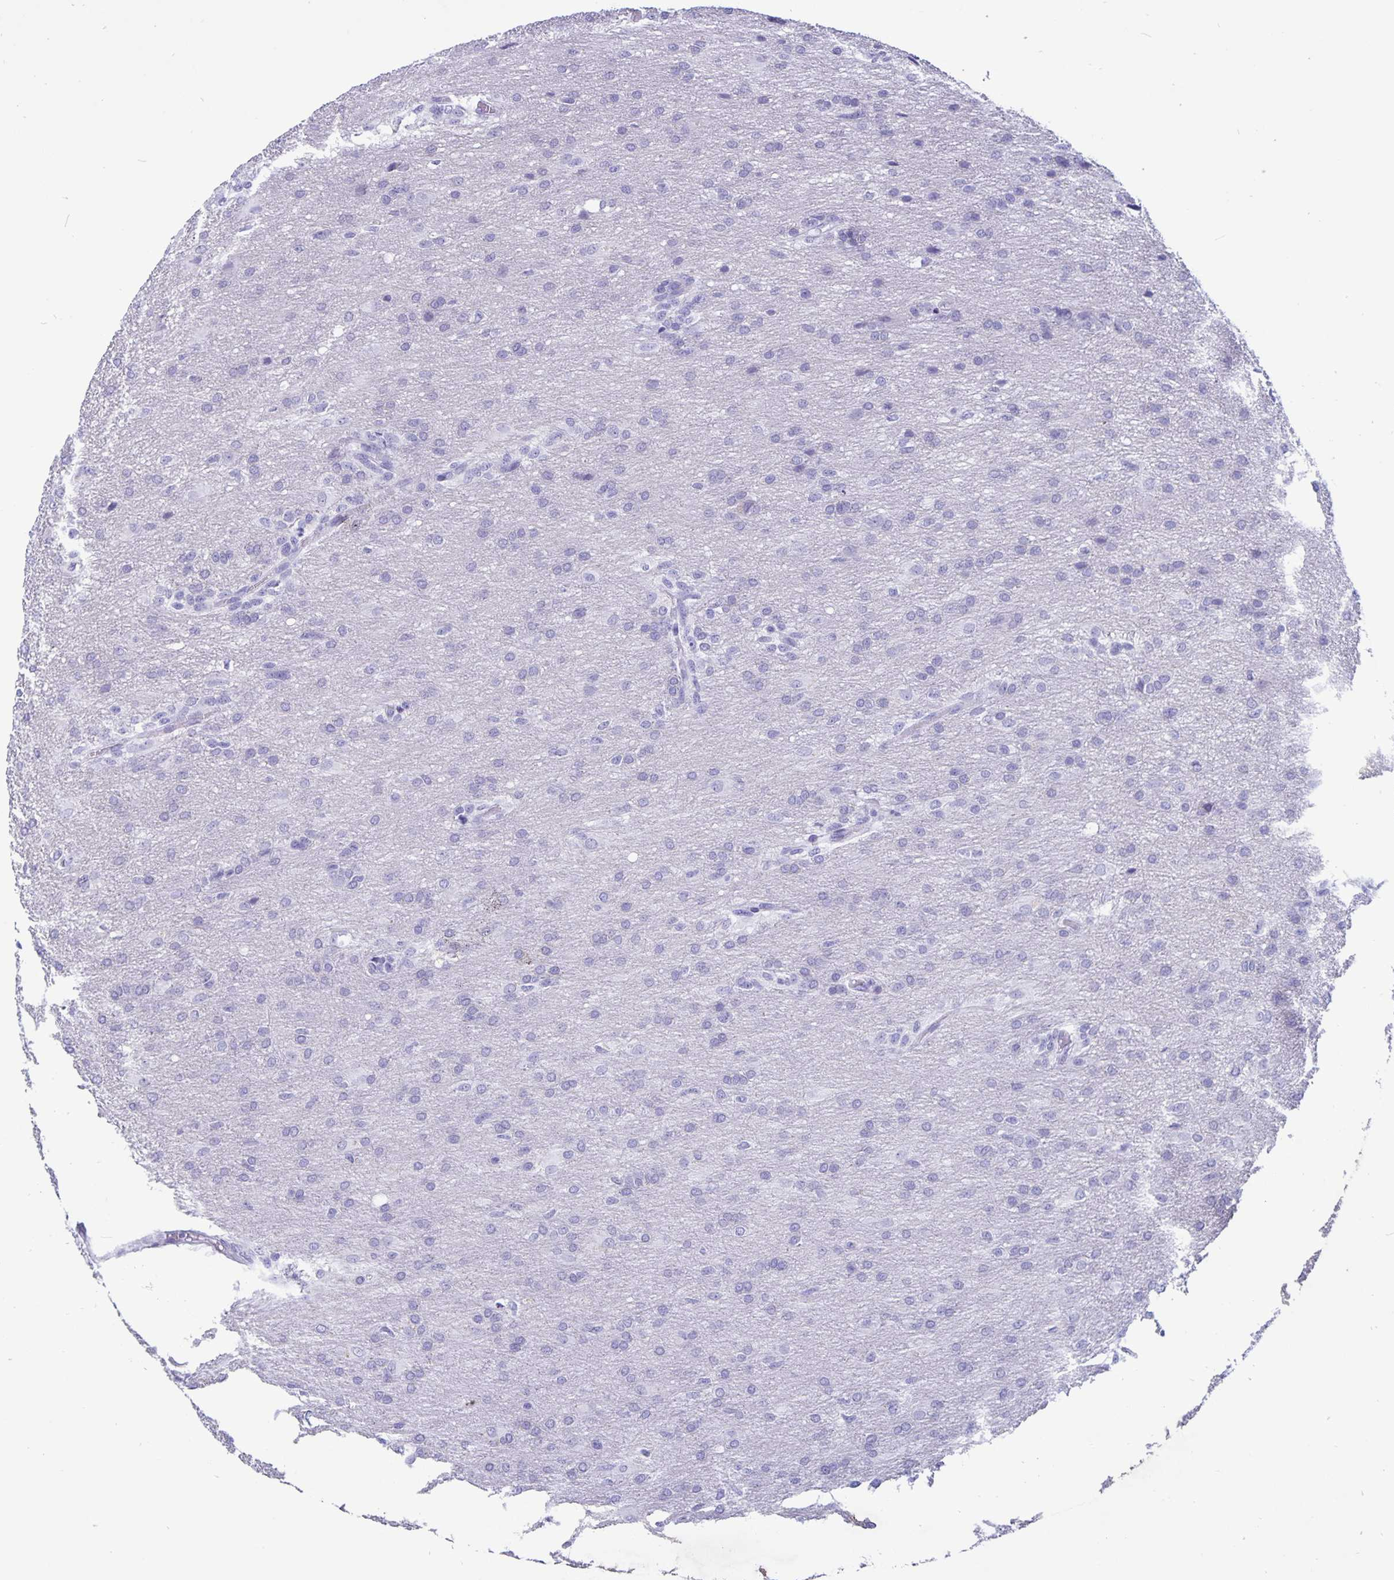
{"staining": {"intensity": "negative", "quantity": "none", "location": "none"}, "tissue": "glioma", "cell_type": "Tumor cells", "image_type": "cancer", "snomed": [{"axis": "morphology", "description": "Glioma, malignant, High grade"}, {"axis": "topography", "description": "Brain"}], "caption": "Immunohistochemical staining of high-grade glioma (malignant) exhibits no significant expression in tumor cells.", "gene": "BPIFA3", "patient": {"sex": "male", "age": 68}}